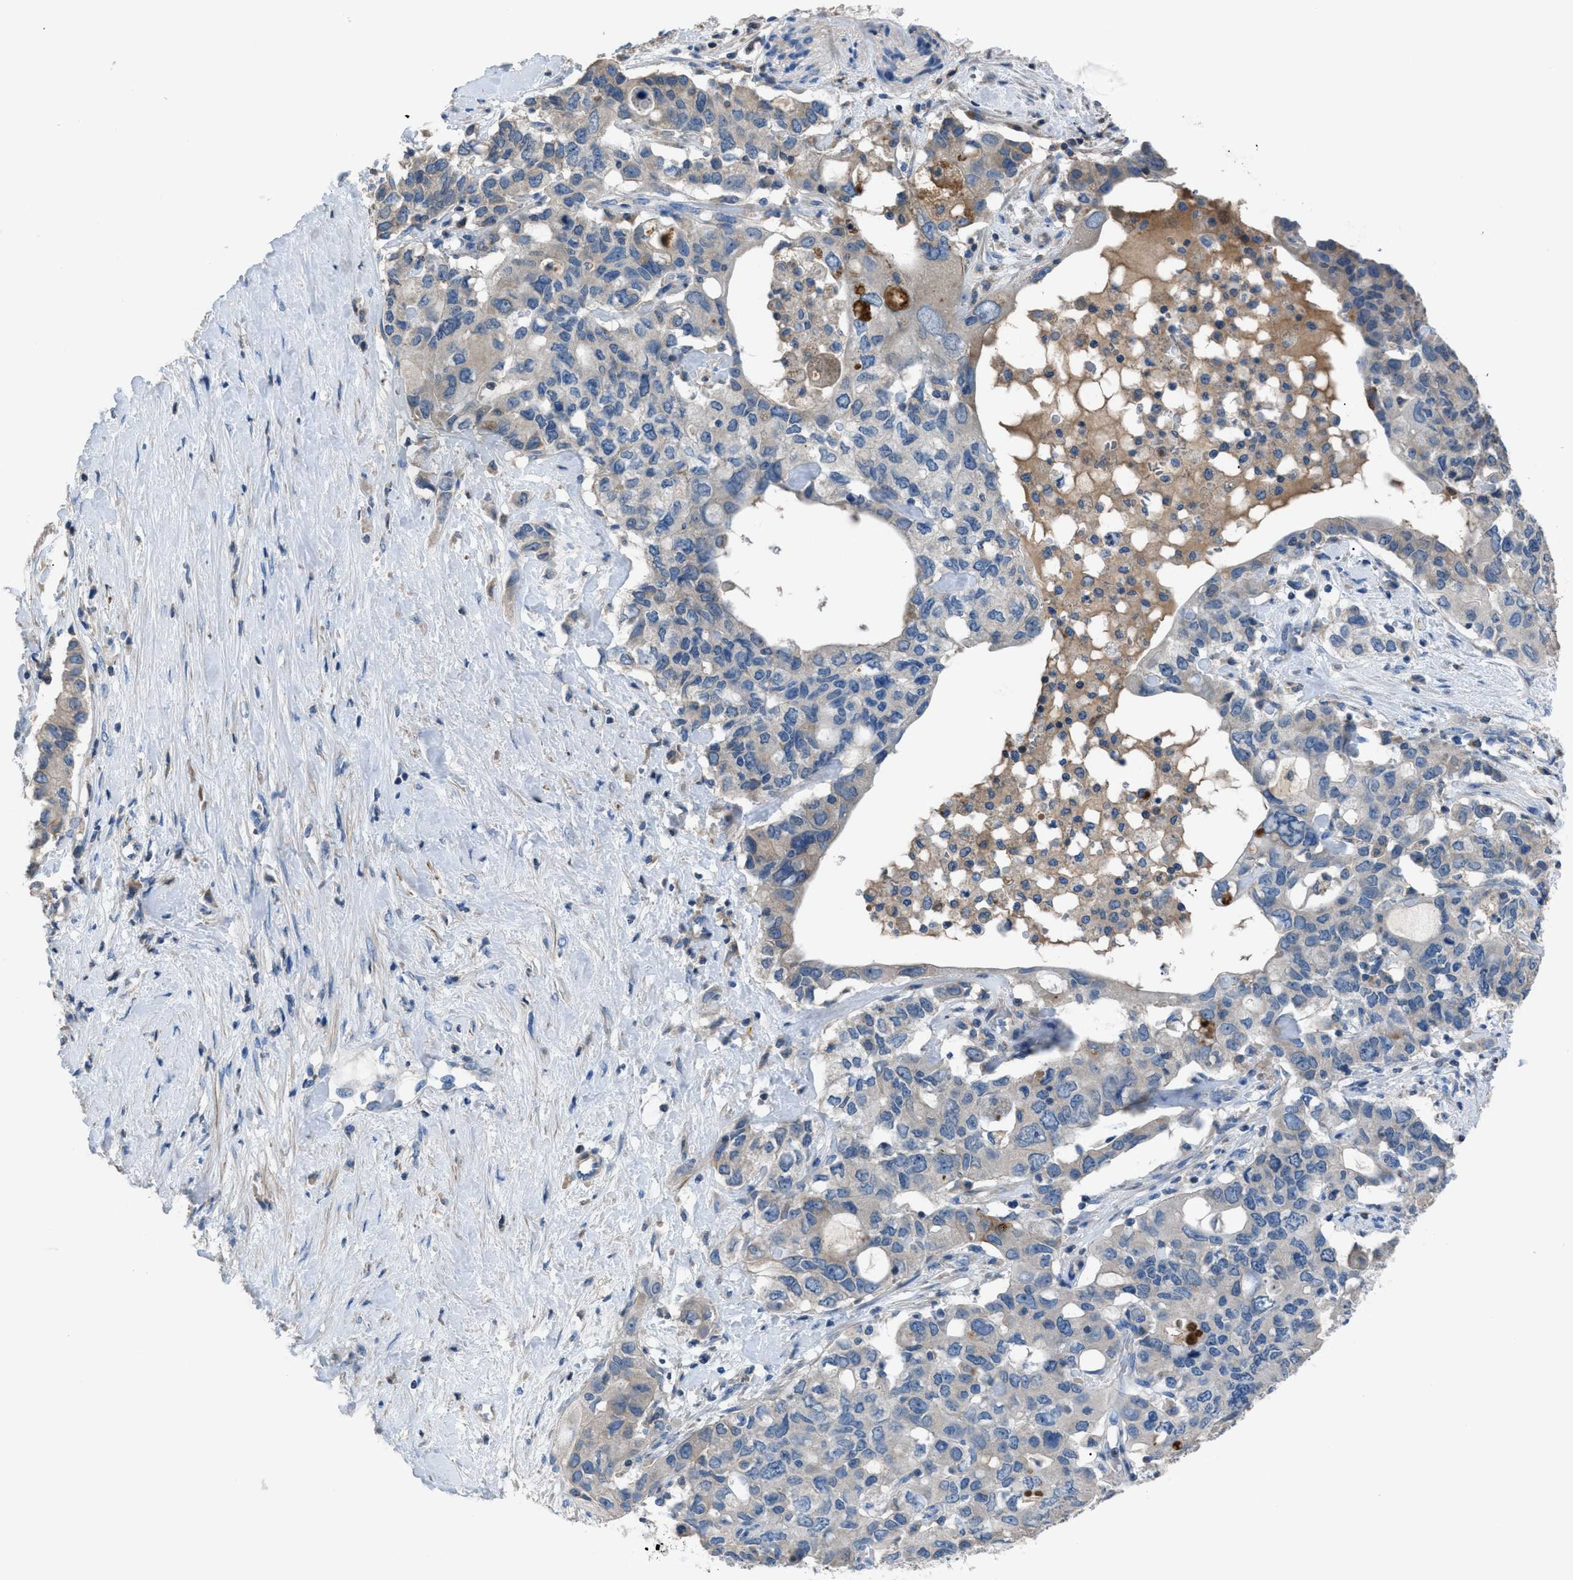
{"staining": {"intensity": "negative", "quantity": "none", "location": "none"}, "tissue": "pancreatic cancer", "cell_type": "Tumor cells", "image_type": "cancer", "snomed": [{"axis": "morphology", "description": "Adenocarcinoma, NOS"}, {"axis": "topography", "description": "Pancreas"}], "caption": "Image shows no protein positivity in tumor cells of pancreatic cancer (adenocarcinoma) tissue.", "gene": "SGCZ", "patient": {"sex": "female", "age": 56}}